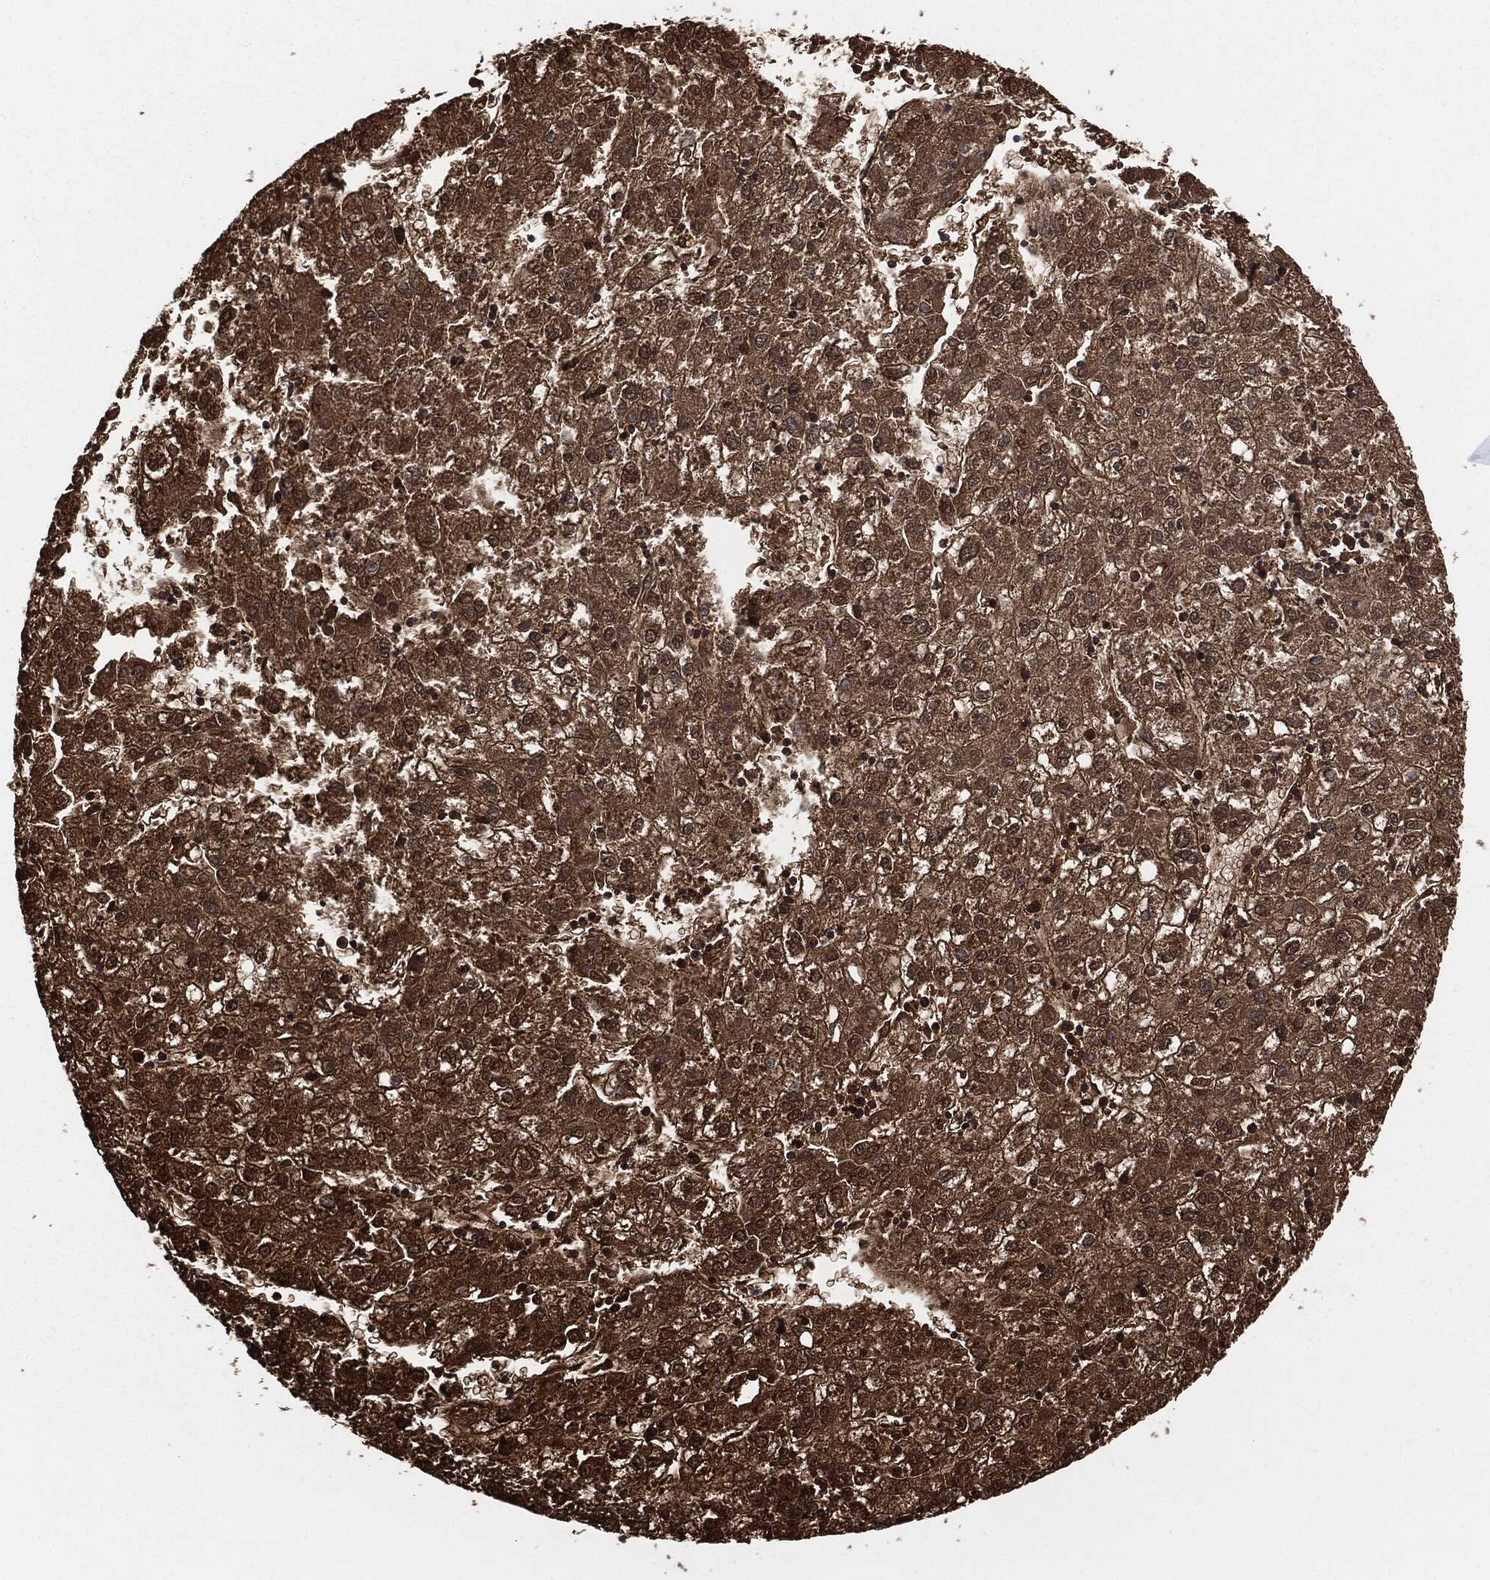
{"staining": {"intensity": "moderate", "quantity": ">75%", "location": "cytoplasmic/membranous"}, "tissue": "liver cancer", "cell_type": "Tumor cells", "image_type": "cancer", "snomed": [{"axis": "morphology", "description": "Carcinoma, Hepatocellular, NOS"}, {"axis": "topography", "description": "Liver"}], "caption": "Protein expression analysis of human liver hepatocellular carcinoma reveals moderate cytoplasmic/membranous positivity in about >75% of tumor cells.", "gene": "CAPRIN2", "patient": {"sex": "male", "age": 72}}